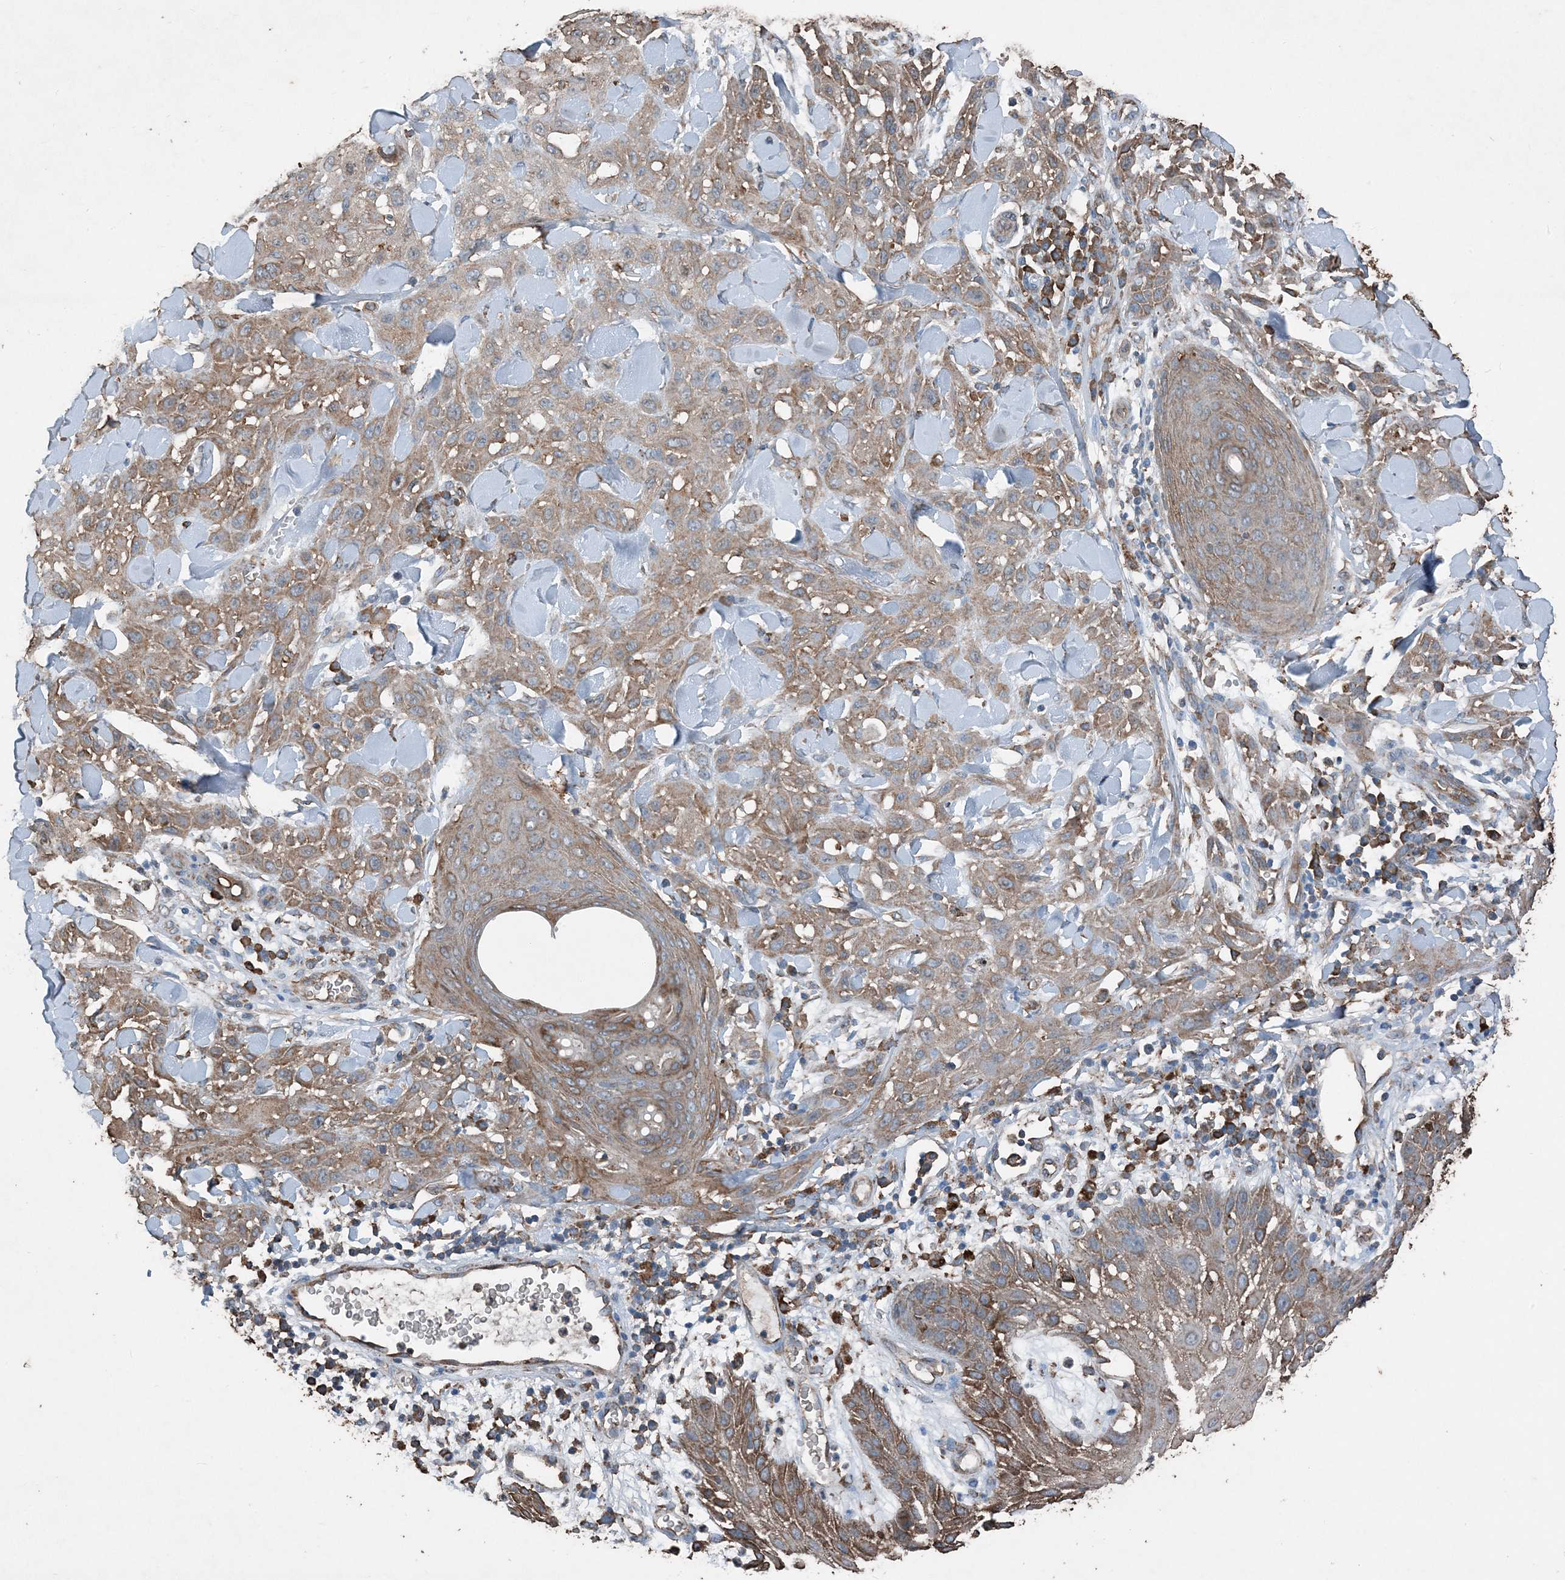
{"staining": {"intensity": "weak", "quantity": ">75%", "location": "cytoplasmic/membranous"}, "tissue": "skin cancer", "cell_type": "Tumor cells", "image_type": "cancer", "snomed": [{"axis": "morphology", "description": "Squamous cell carcinoma, NOS"}, {"axis": "topography", "description": "Skin"}], "caption": "The photomicrograph exhibits a brown stain indicating the presence of a protein in the cytoplasmic/membranous of tumor cells in squamous cell carcinoma (skin).", "gene": "PDIA6", "patient": {"sex": "male", "age": 24}}